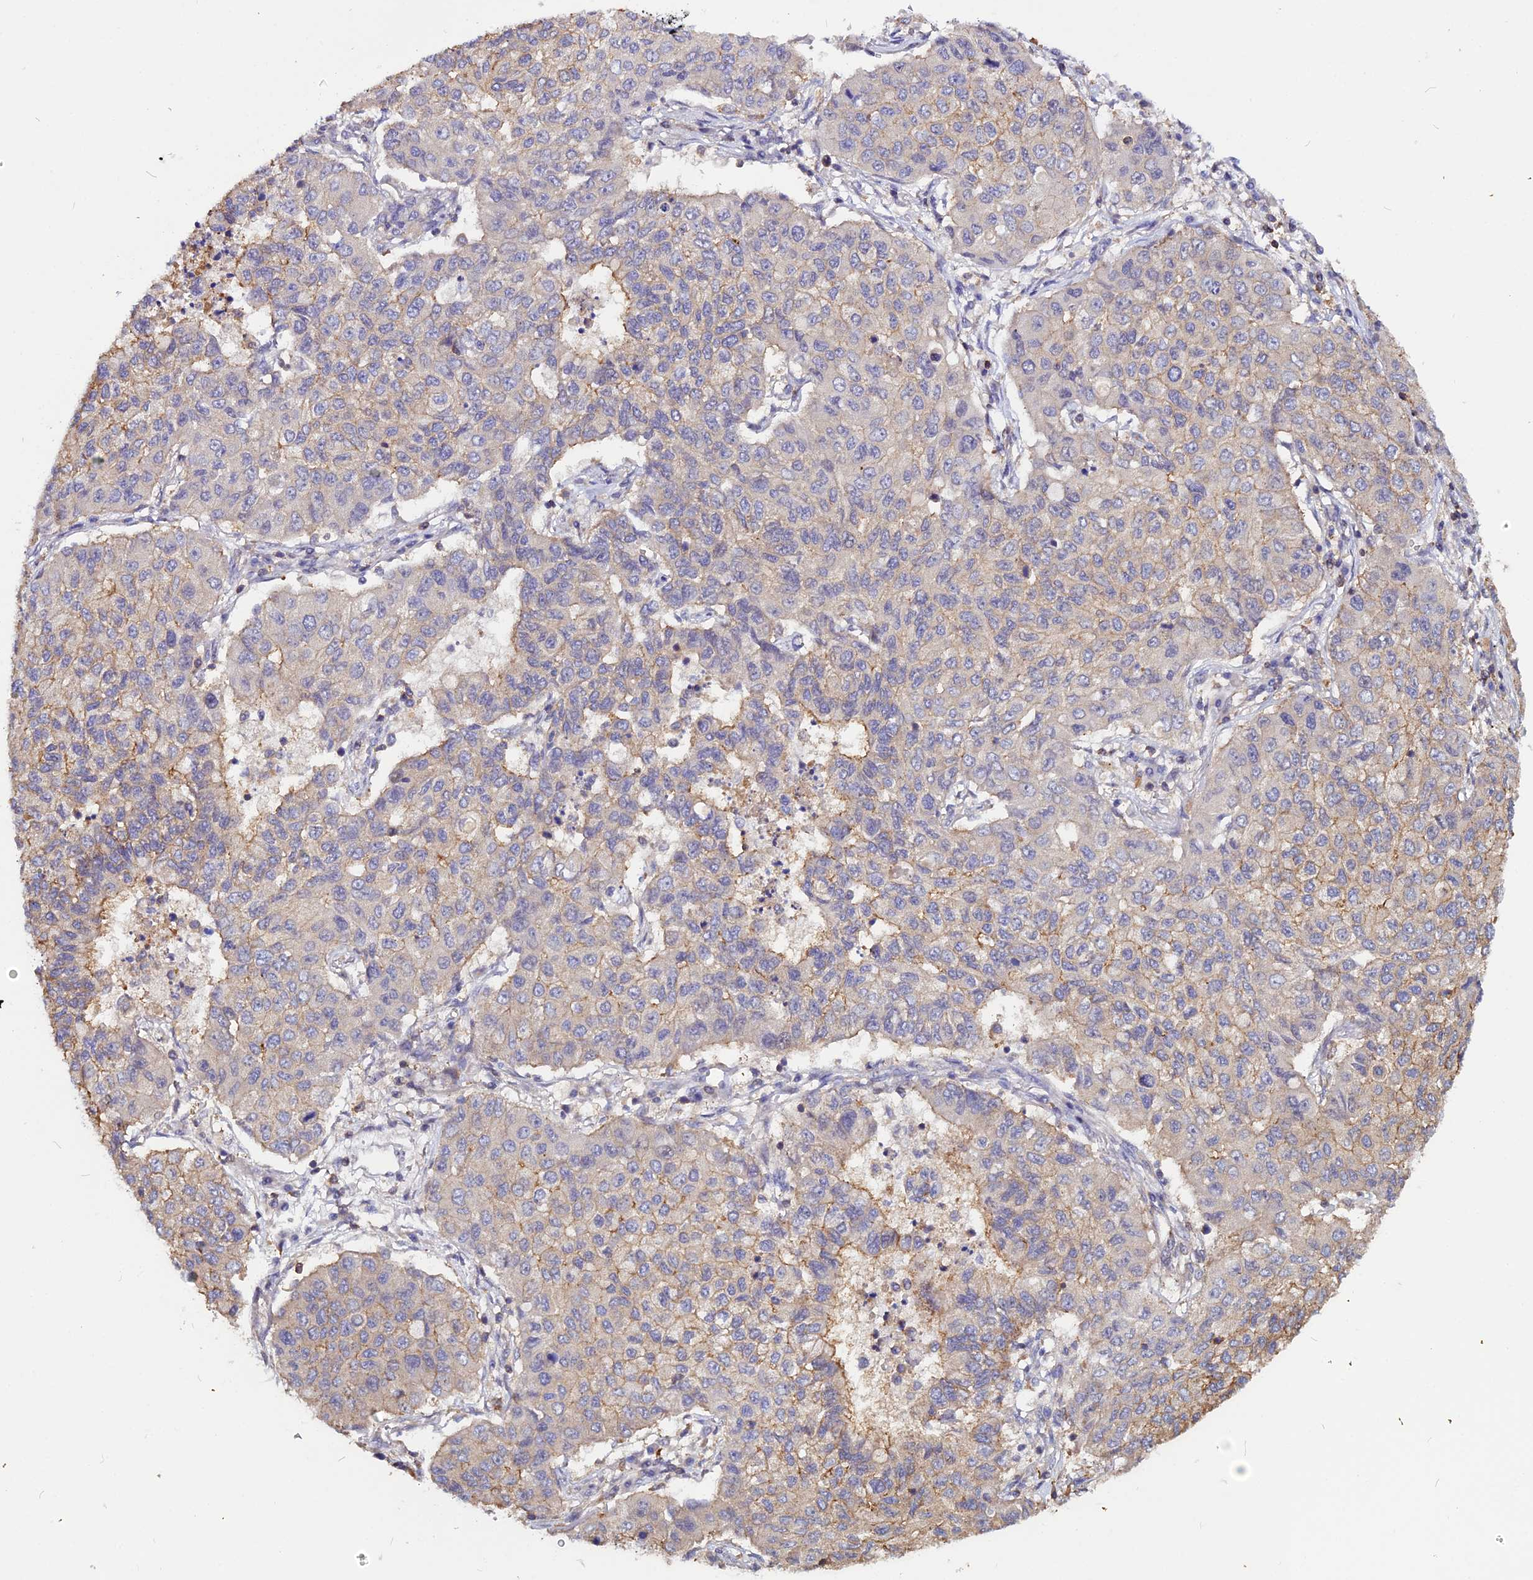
{"staining": {"intensity": "moderate", "quantity": "<25%", "location": "cytoplasmic/membranous"}, "tissue": "lung cancer", "cell_type": "Tumor cells", "image_type": "cancer", "snomed": [{"axis": "morphology", "description": "Squamous cell carcinoma, NOS"}, {"axis": "topography", "description": "Lung"}], "caption": "A high-resolution photomicrograph shows immunohistochemistry staining of lung squamous cell carcinoma, which exhibits moderate cytoplasmic/membranous expression in approximately <25% of tumor cells.", "gene": "USP17L15", "patient": {"sex": "male", "age": 74}}